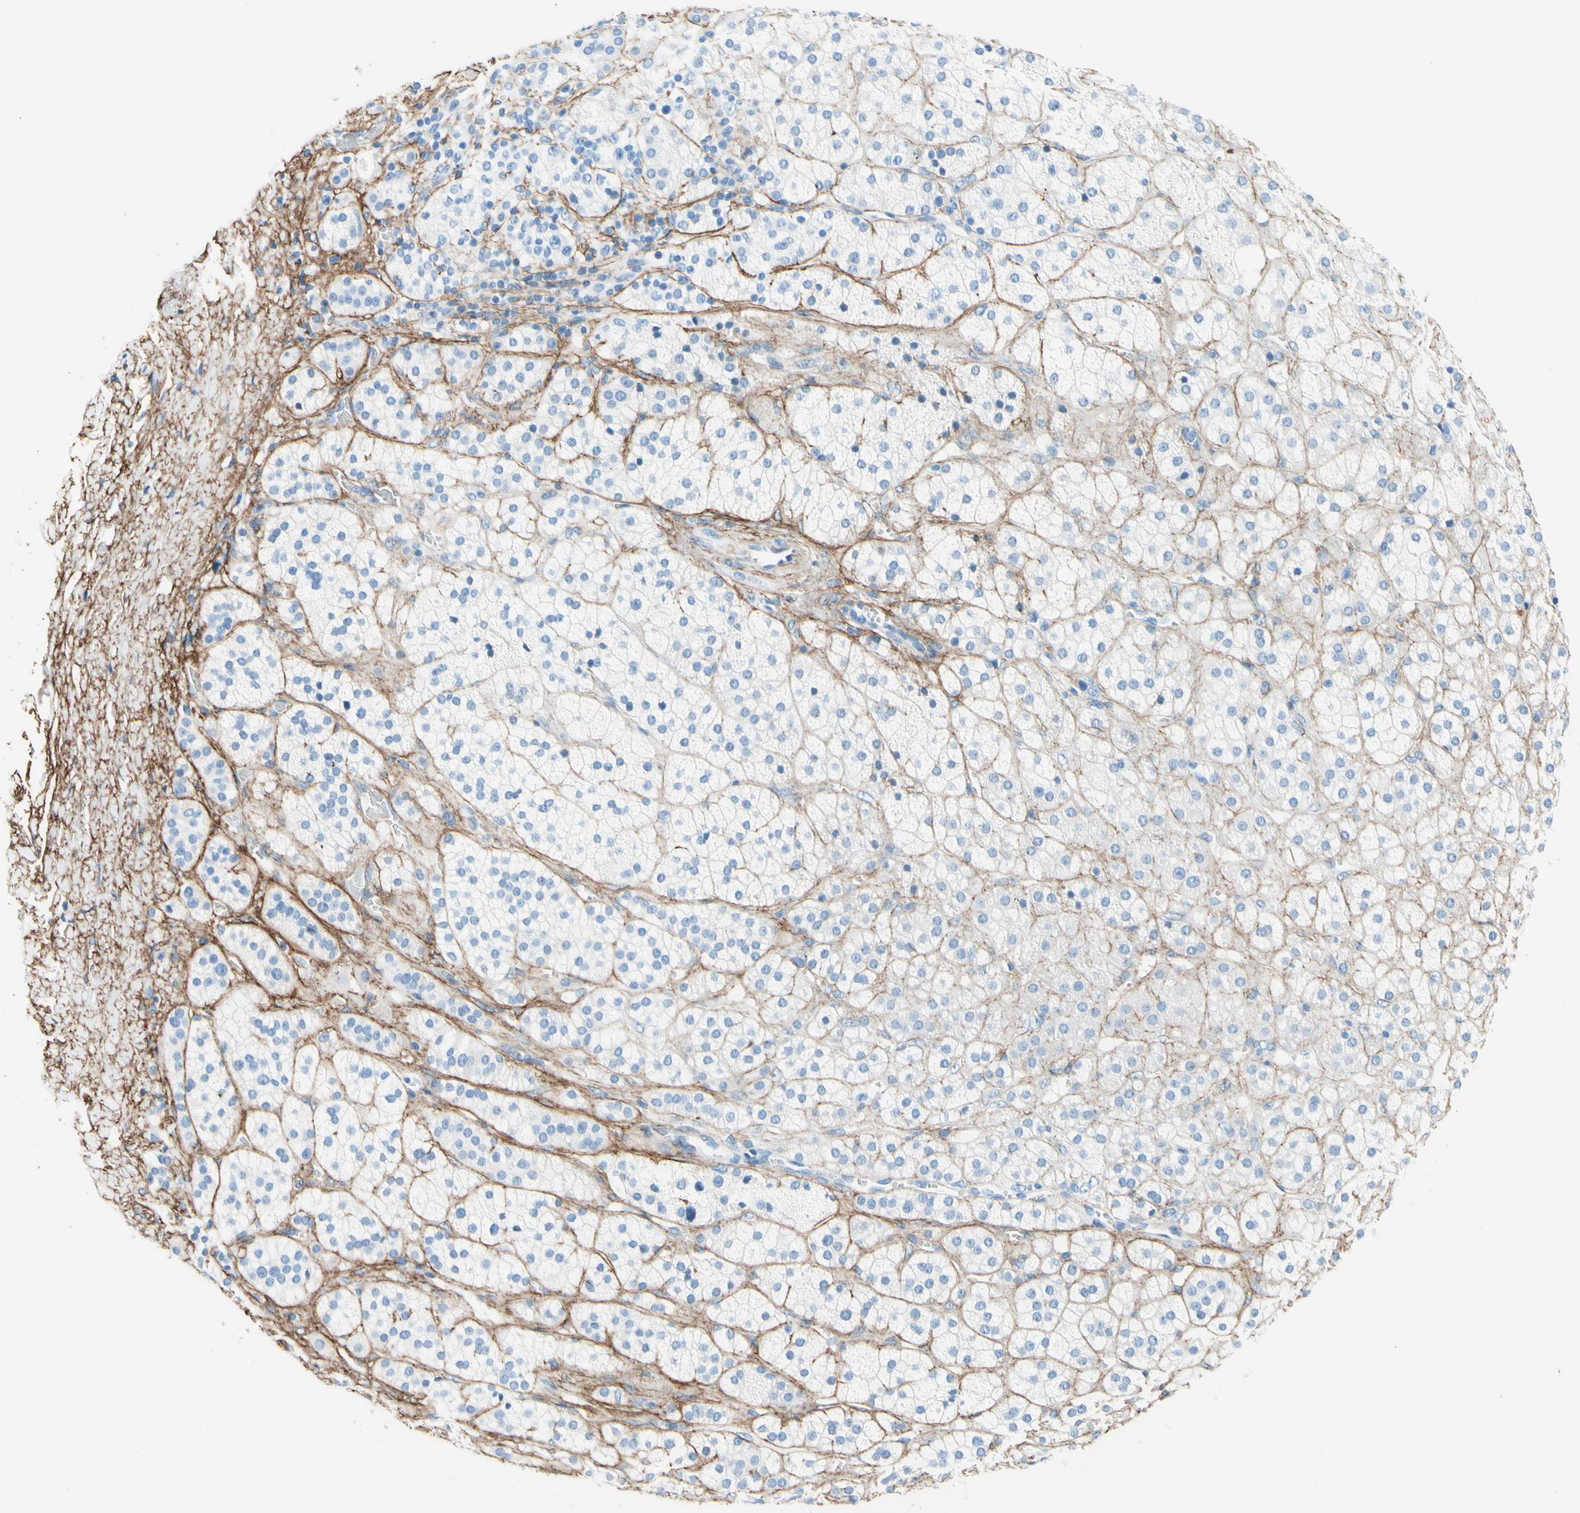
{"staining": {"intensity": "negative", "quantity": "none", "location": "none"}, "tissue": "adrenal gland", "cell_type": "Glandular cells", "image_type": "normal", "snomed": [{"axis": "morphology", "description": "Normal tissue, NOS"}, {"axis": "topography", "description": "Adrenal gland"}], "caption": "A high-resolution histopathology image shows immunohistochemistry (IHC) staining of unremarkable adrenal gland, which shows no significant expression in glandular cells. (DAB (3,3'-diaminobenzidine) IHC with hematoxylin counter stain).", "gene": "MFAP5", "patient": {"sex": "male", "age": 56}}